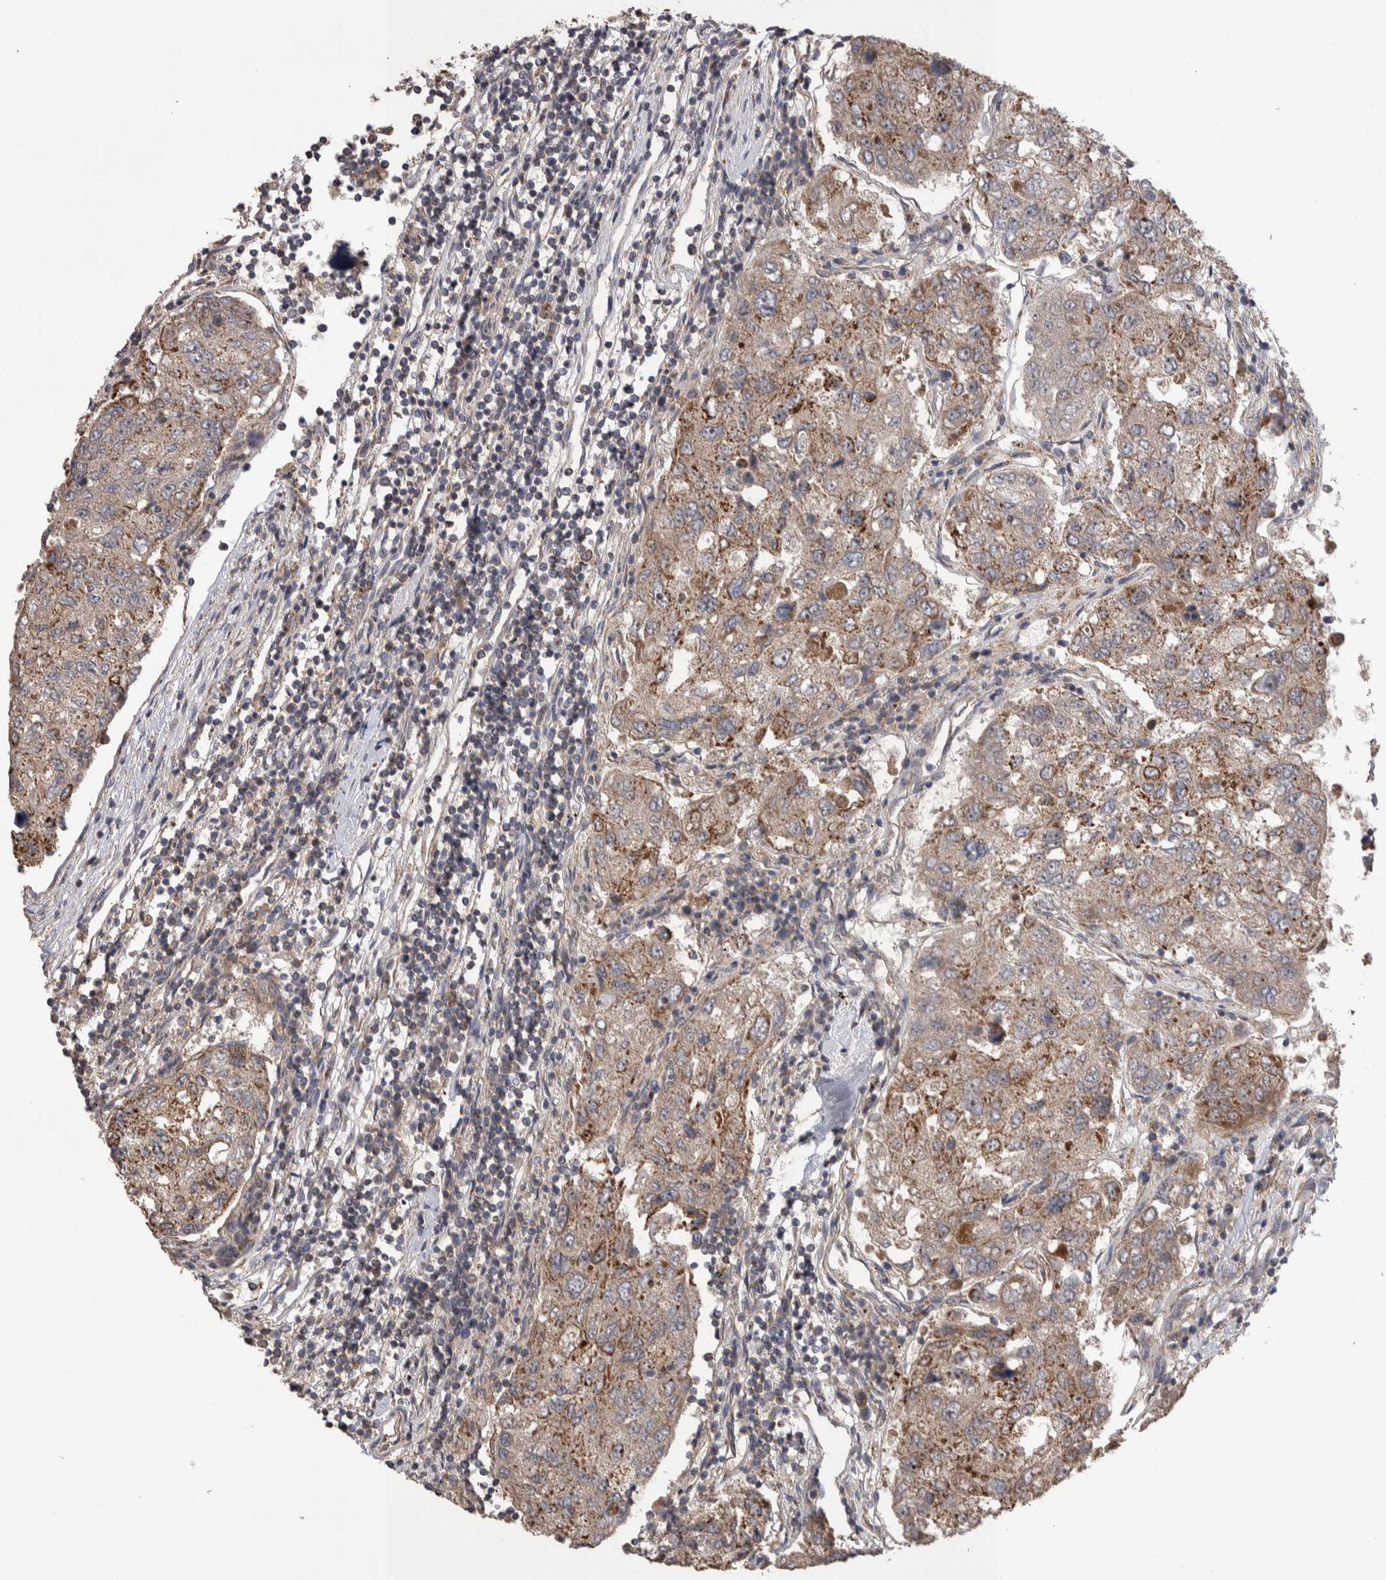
{"staining": {"intensity": "moderate", "quantity": ">75%", "location": "cytoplasmic/membranous"}, "tissue": "urothelial cancer", "cell_type": "Tumor cells", "image_type": "cancer", "snomed": [{"axis": "morphology", "description": "Urothelial carcinoma, High grade"}, {"axis": "topography", "description": "Lymph node"}, {"axis": "topography", "description": "Urinary bladder"}], "caption": "A photomicrograph of urothelial carcinoma (high-grade) stained for a protein displays moderate cytoplasmic/membranous brown staining in tumor cells.", "gene": "SCO1", "patient": {"sex": "male", "age": 51}}